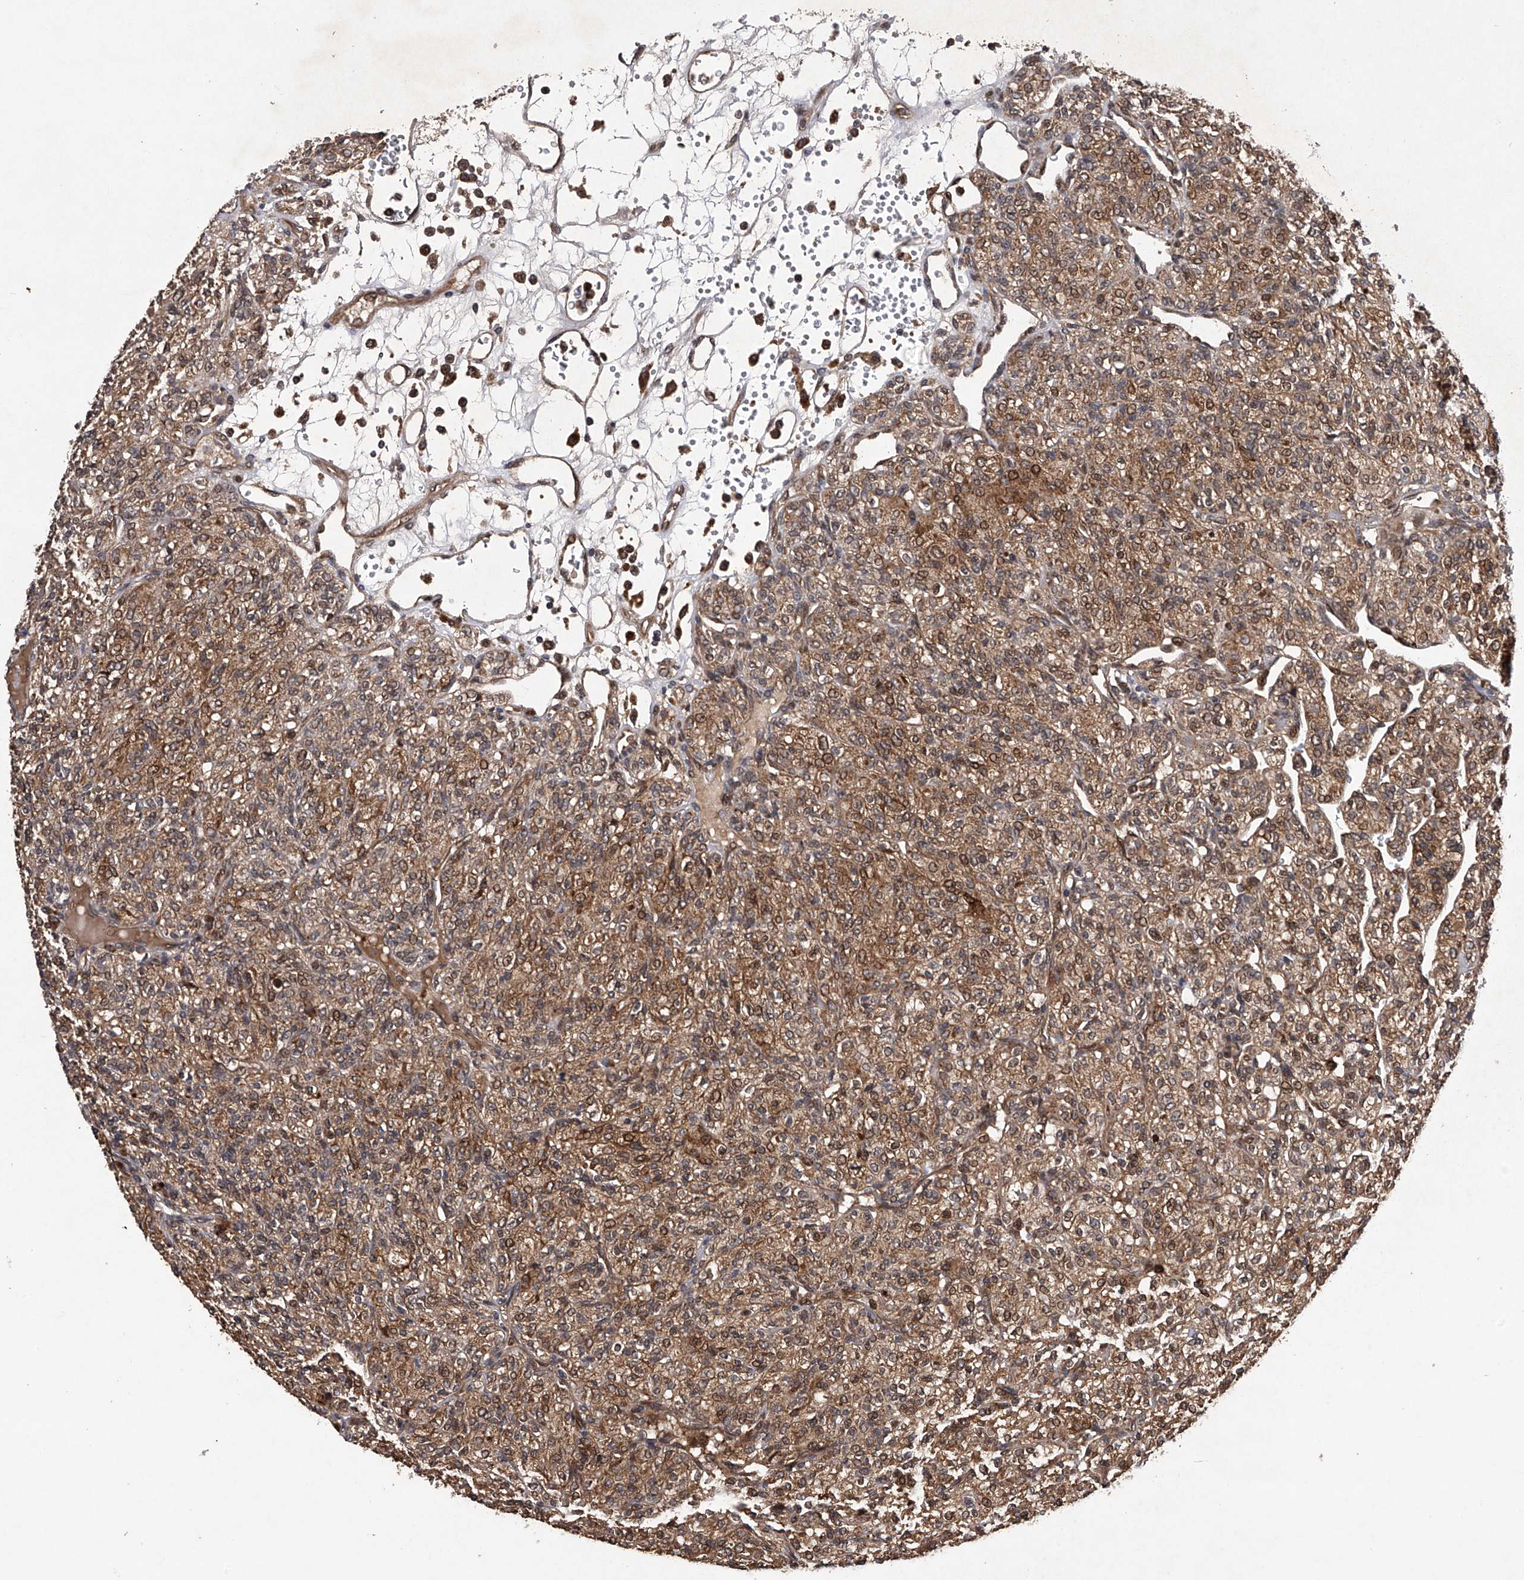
{"staining": {"intensity": "moderate", "quantity": ">75%", "location": "cytoplasmic/membranous,nuclear"}, "tissue": "renal cancer", "cell_type": "Tumor cells", "image_type": "cancer", "snomed": [{"axis": "morphology", "description": "Adenocarcinoma, NOS"}, {"axis": "topography", "description": "Kidney"}], "caption": "Immunohistochemical staining of human renal cancer (adenocarcinoma) exhibits medium levels of moderate cytoplasmic/membranous and nuclear protein staining in about >75% of tumor cells.", "gene": "MAP3K11", "patient": {"sex": "male", "age": 77}}